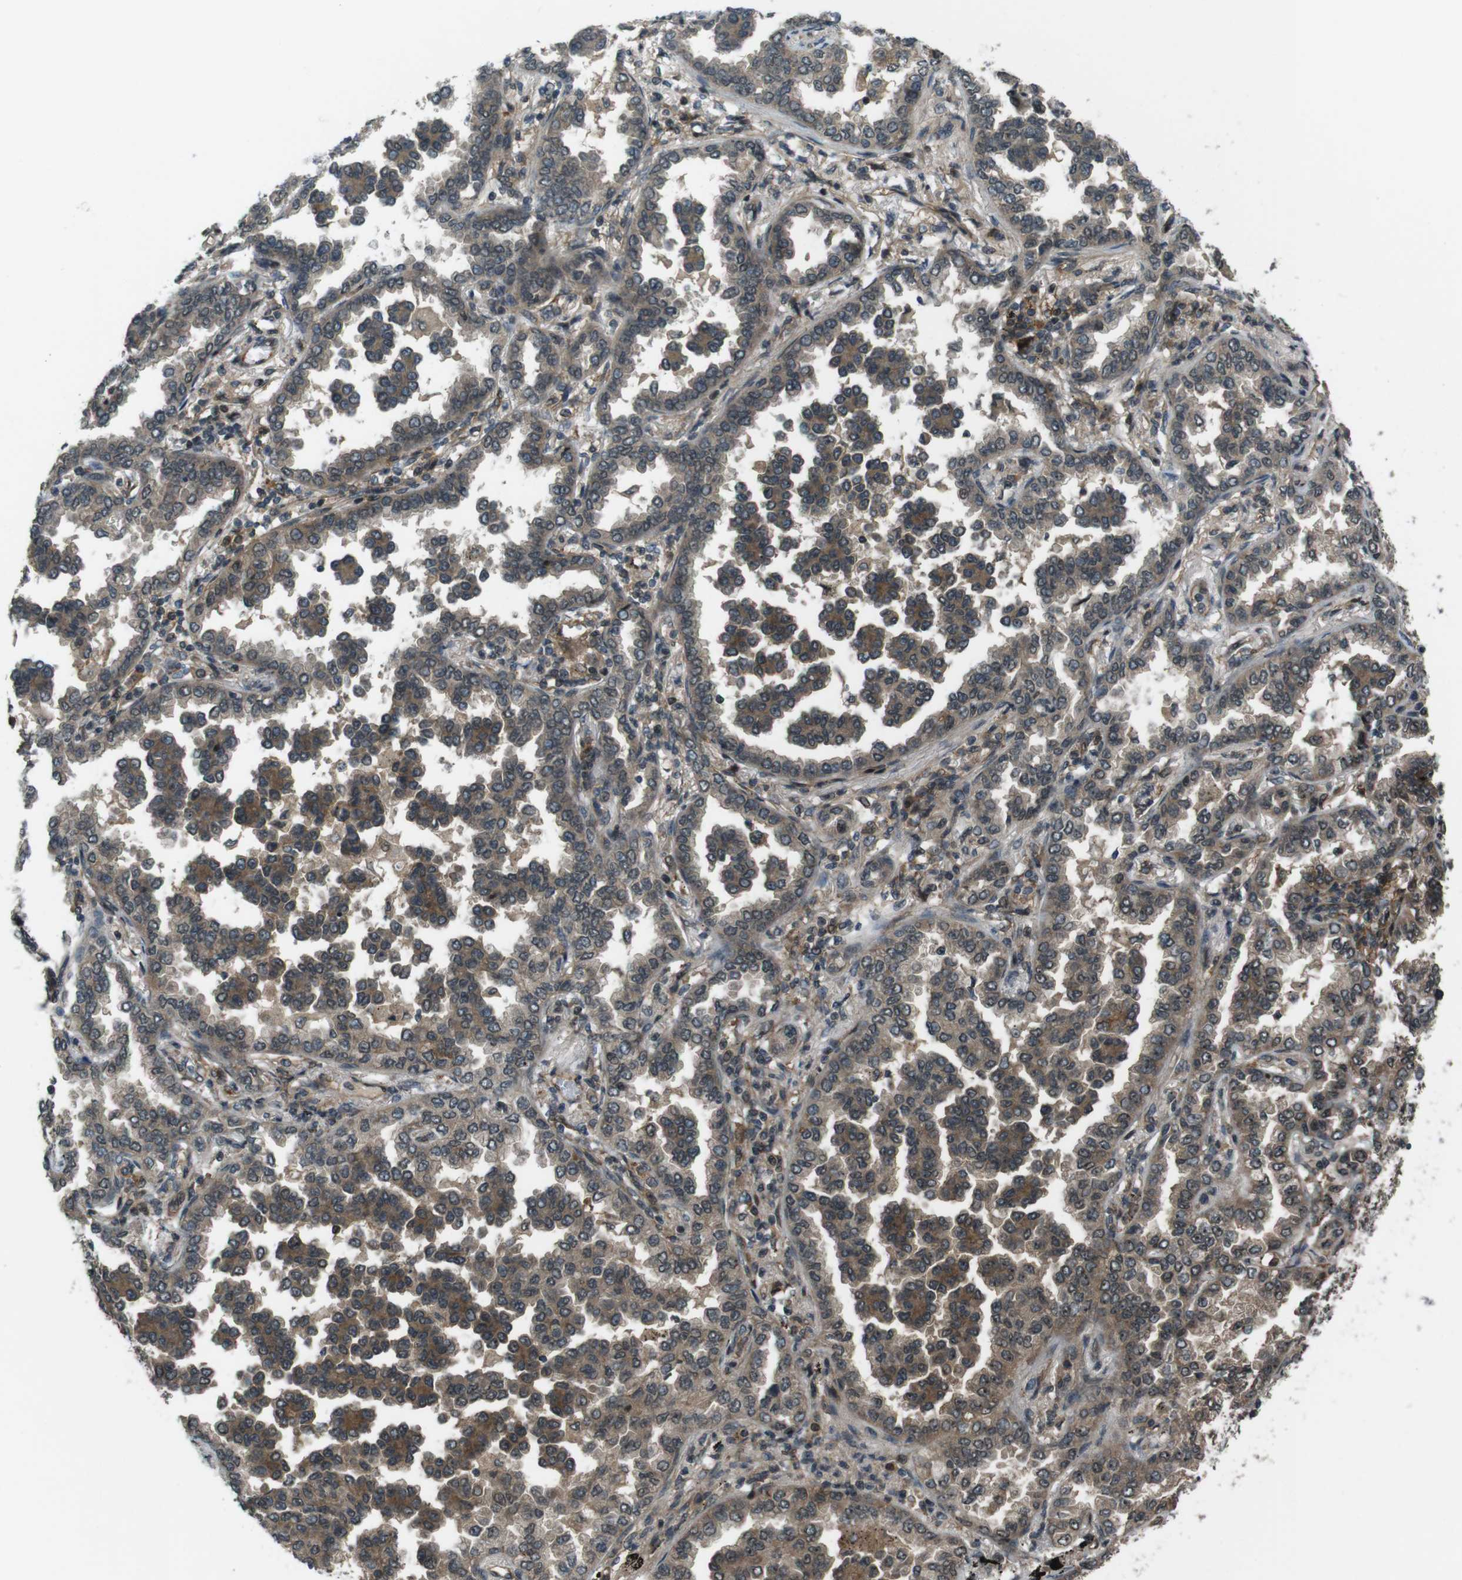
{"staining": {"intensity": "moderate", "quantity": "25%-75%", "location": "cytoplasmic/membranous,nuclear"}, "tissue": "lung cancer", "cell_type": "Tumor cells", "image_type": "cancer", "snomed": [{"axis": "morphology", "description": "Normal tissue, NOS"}, {"axis": "morphology", "description": "Adenocarcinoma, NOS"}, {"axis": "topography", "description": "Lung"}], "caption": "High-magnification brightfield microscopy of lung cancer stained with DAB (brown) and counterstained with hematoxylin (blue). tumor cells exhibit moderate cytoplasmic/membranous and nuclear staining is present in approximately25%-75% of cells.", "gene": "TIAM2", "patient": {"sex": "male", "age": 59}}